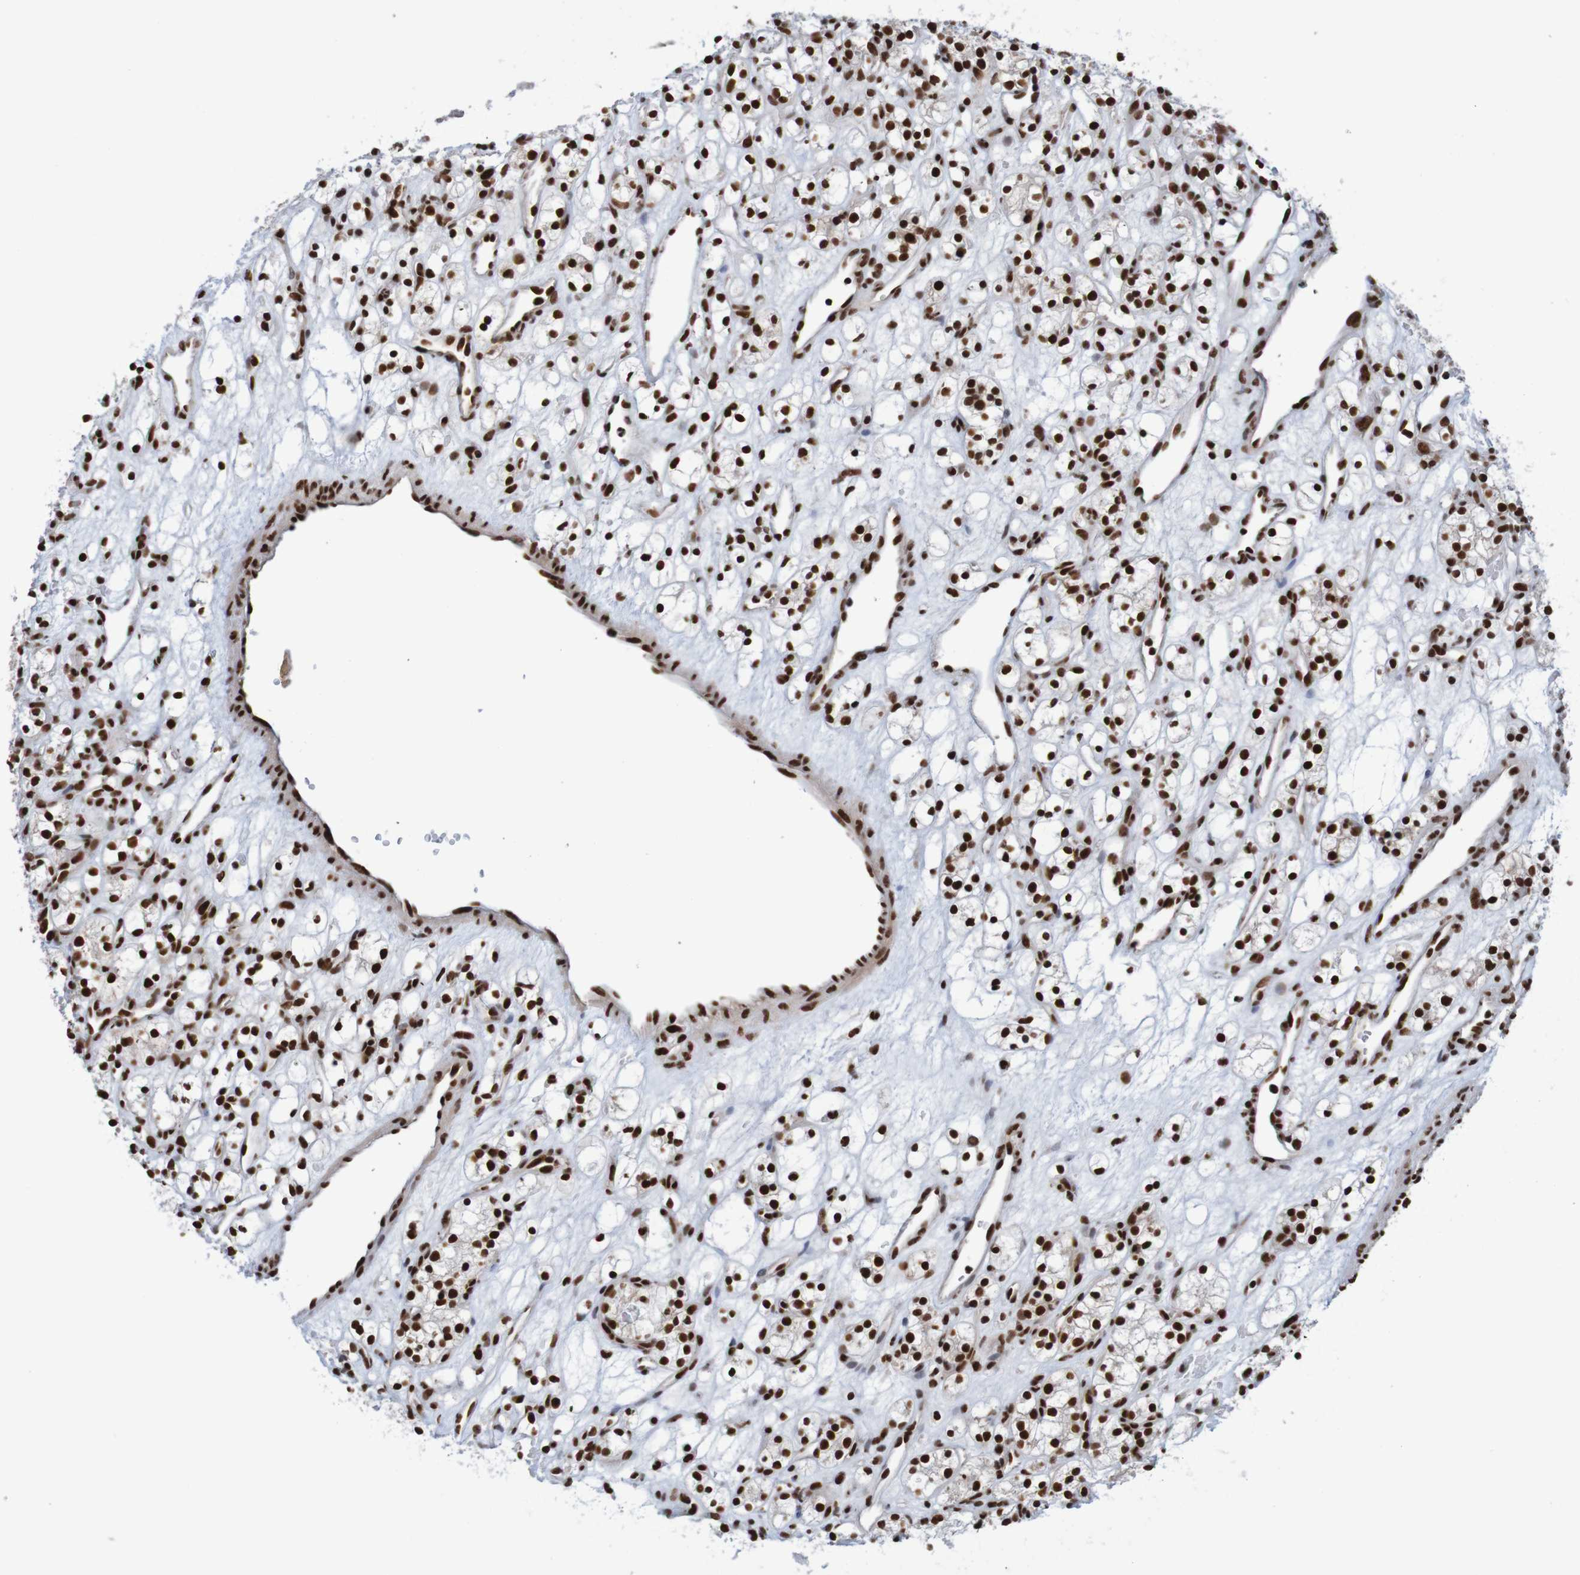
{"staining": {"intensity": "strong", "quantity": ">75%", "location": "nuclear"}, "tissue": "renal cancer", "cell_type": "Tumor cells", "image_type": "cancer", "snomed": [{"axis": "morphology", "description": "Adenocarcinoma, NOS"}, {"axis": "topography", "description": "Kidney"}], "caption": "IHC photomicrograph of neoplastic tissue: renal cancer (adenocarcinoma) stained using immunohistochemistry shows high levels of strong protein expression localized specifically in the nuclear of tumor cells, appearing as a nuclear brown color.", "gene": "THRAP3", "patient": {"sex": "female", "age": 60}}